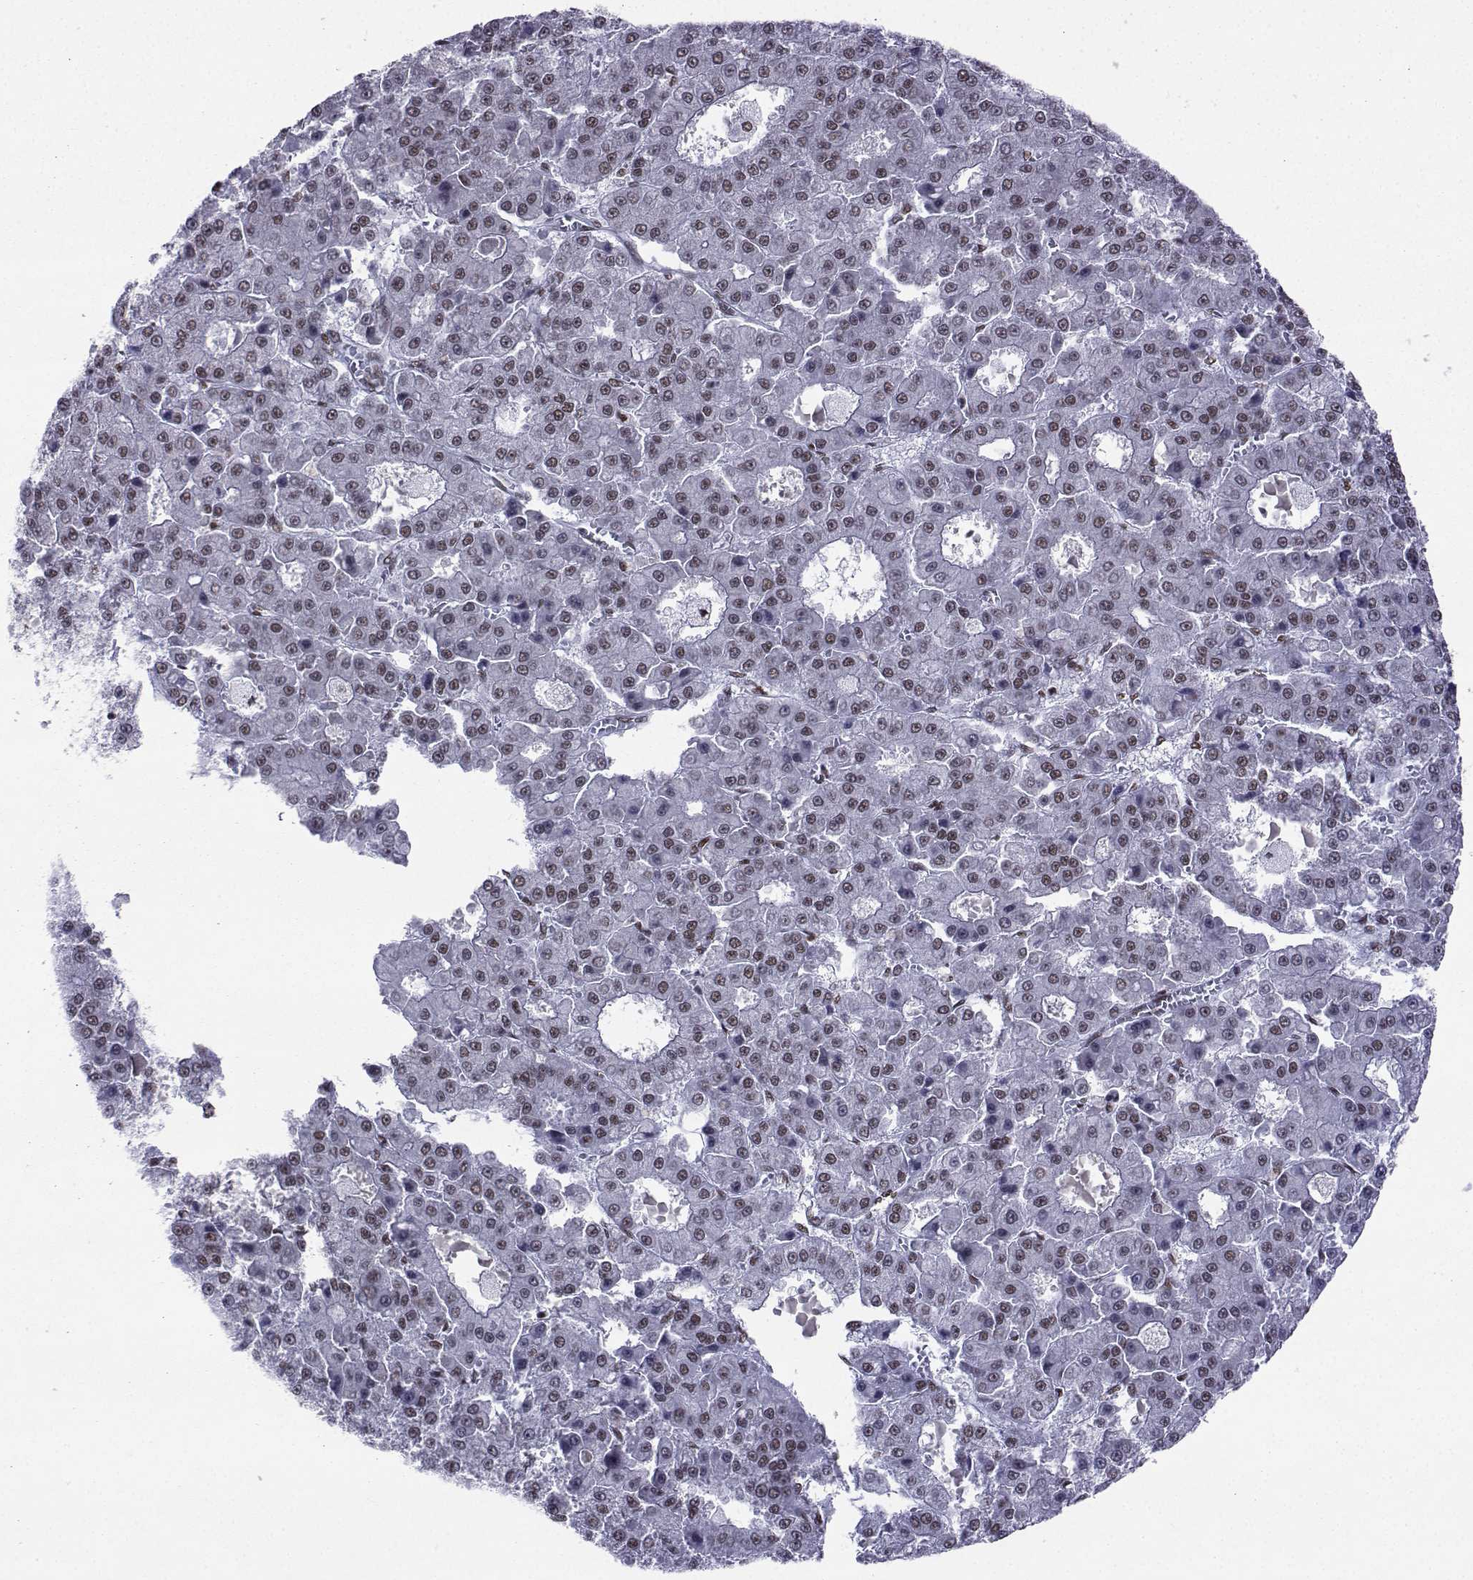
{"staining": {"intensity": "weak", "quantity": "<25%", "location": "nuclear"}, "tissue": "liver cancer", "cell_type": "Tumor cells", "image_type": "cancer", "snomed": [{"axis": "morphology", "description": "Carcinoma, Hepatocellular, NOS"}, {"axis": "topography", "description": "Liver"}], "caption": "Immunohistochemistry micrograph of neoplastic tissue: human hepatocellular carcinoma (liver) stained with DAB (3,3'-diaminobenzidine) exhibits no significant protein expression in tumor cells.", "gene": "SNRPB2", "patient": {"sex": "male", "age": 70}}